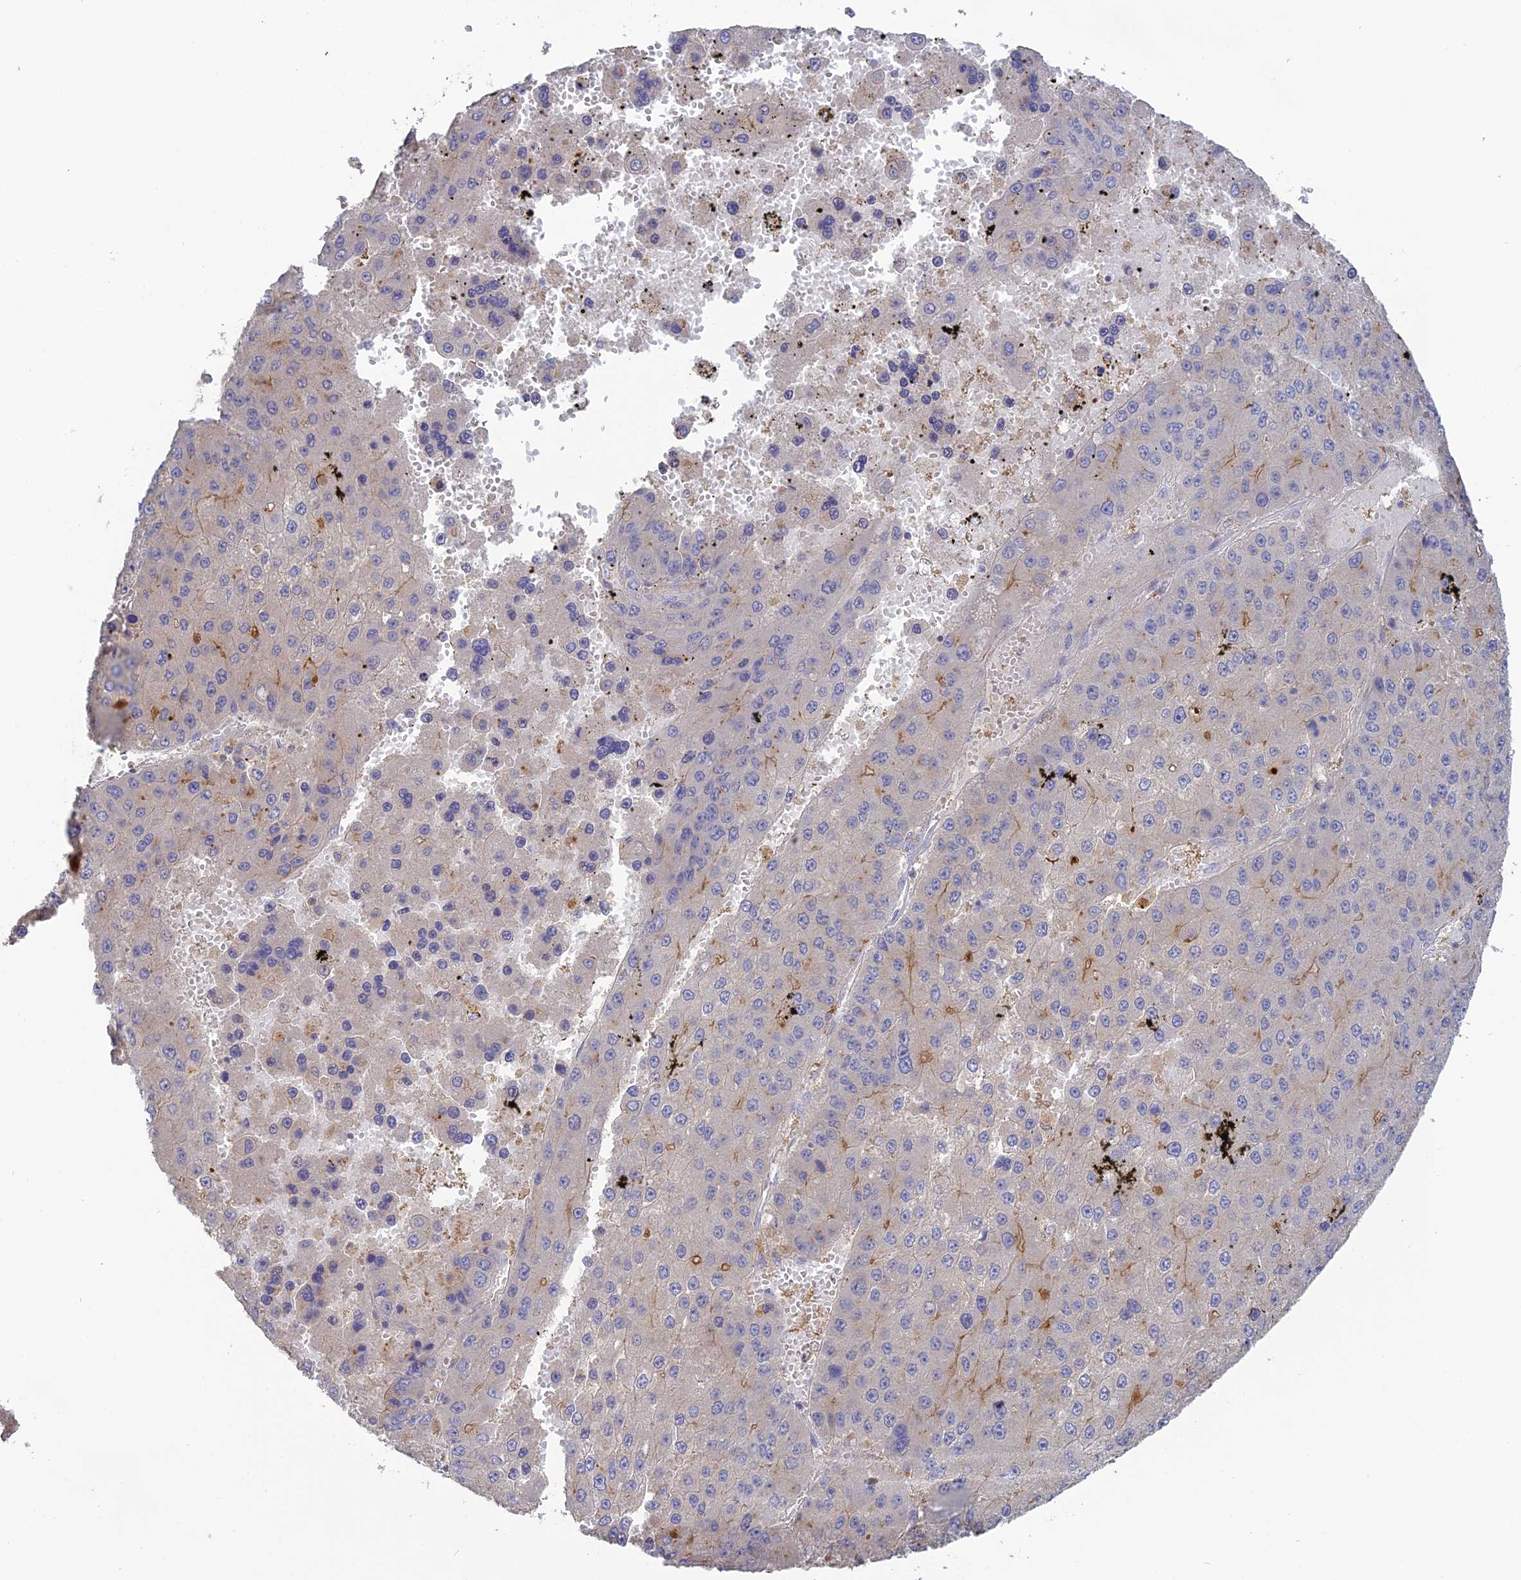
{"staining": {"intensity": "weak", "quantity": "<25%", "location": "cytoplasmic/membranous"}, "tissue": "liver cancer", "cell_type": "Tumor cells", "image_type": "cancer", "snomed": [{"axis": "morphology", "description": "Carcinoma, Hepatocellular, NOS"}, {"axis": "topography", "description": "Liver"}], "caption": "Tumor cells show no significant expression in liver hepatocellular carcinoma. Brightfield microscopy of IHC stained with DAB (3,3'-diaminobenzidine) (brown) and hematoxylin (blue), captured at high magnification.", "gene": "SFT2D2", "patient": {"sex": "female", "age": 73}}